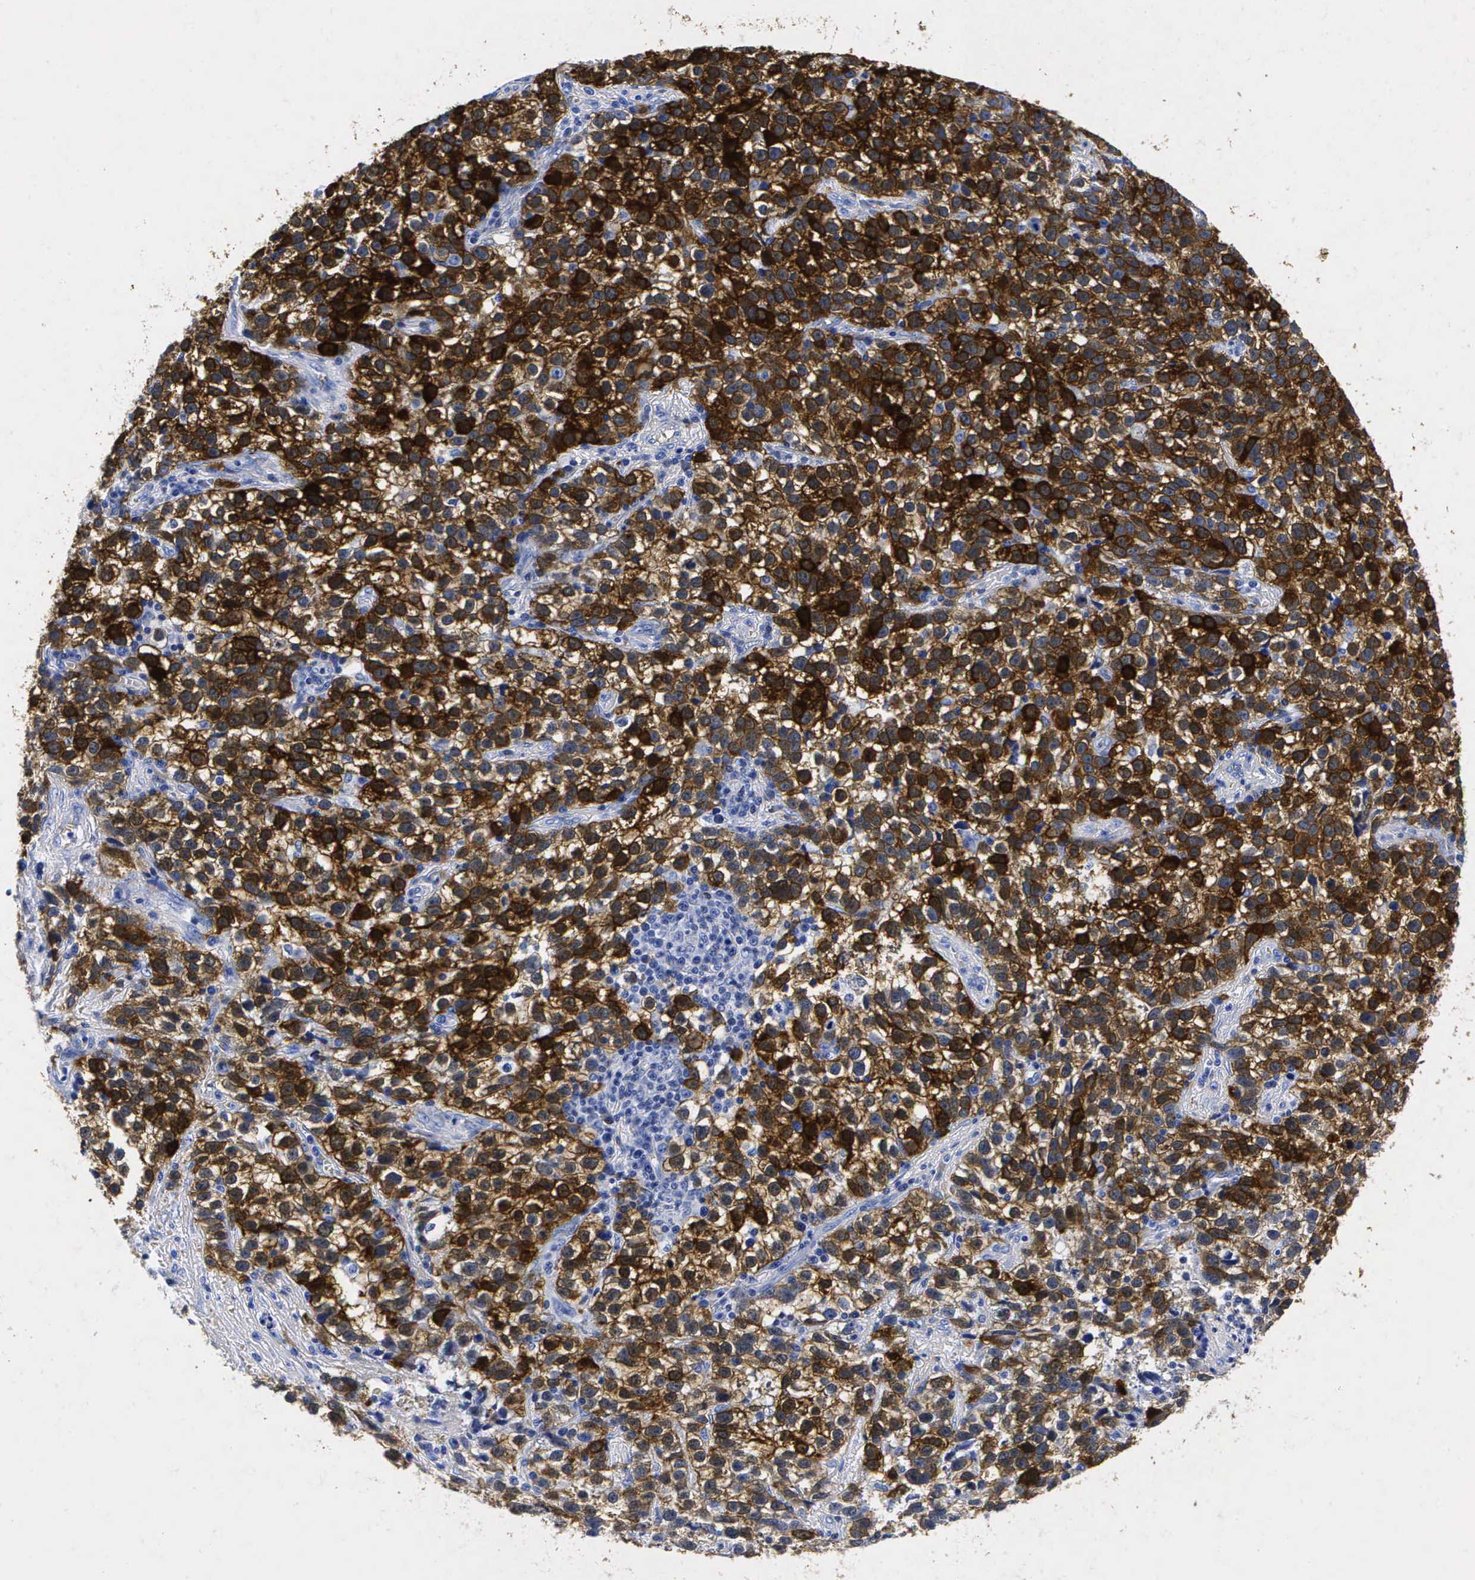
{"staining": {"intensity": "strong", "quantity": ">75%", "location": "cytoplasmic/membranous"}, "tissue": "testis cancer", "cell_type": "Tumor cells", "image_type": "cancer", "snomed": [{"axis": "morphology", "description": "Seminoma, NOS"}, {"axis": "topography", "description": "Testis"}], "caption": "Human testis cancer stained with a protein marker shows strong staining in tumor cells.", "gene": "ENO2", "patient": {"sex": "male", "age": 38}}